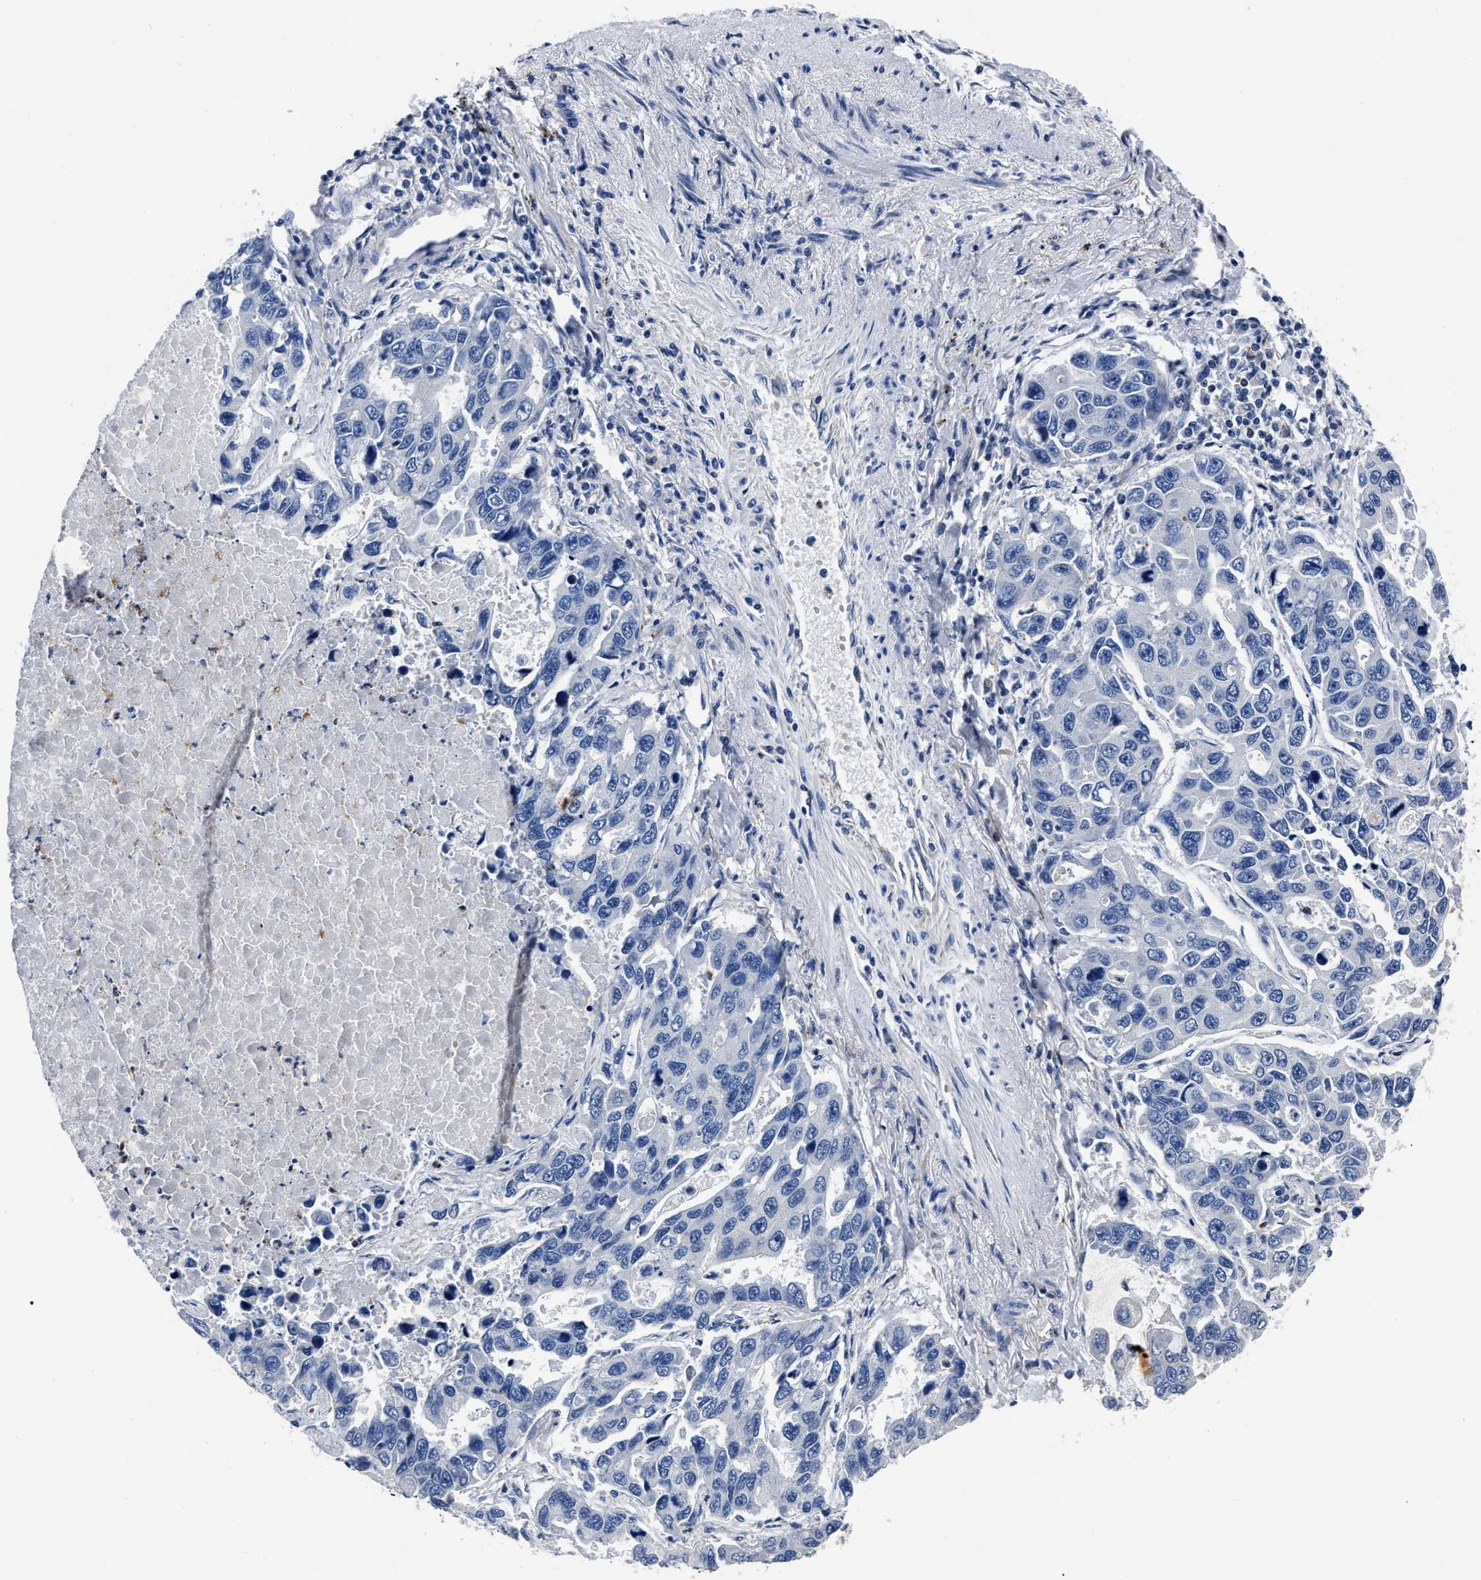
{"staining": {"intensity": "negative", "quantity": "none", "location": "none"}, "tissue": "lung cancer", "cell_type": "Tumor cells", "image_type": "cancer", "snomed": [{"axis": "morphology", "description": "Adenocarcinoma, NOS"}, {"axis": "topography", "description": "Lung"}], "caption": "The photomicrograph shows no significant expression in tumor cells of lung cancer (adenocarcinoma). Nuclei are stained in blue.", "gene": "OR10G3", "patient": {"sex": "male", "age": 64}}